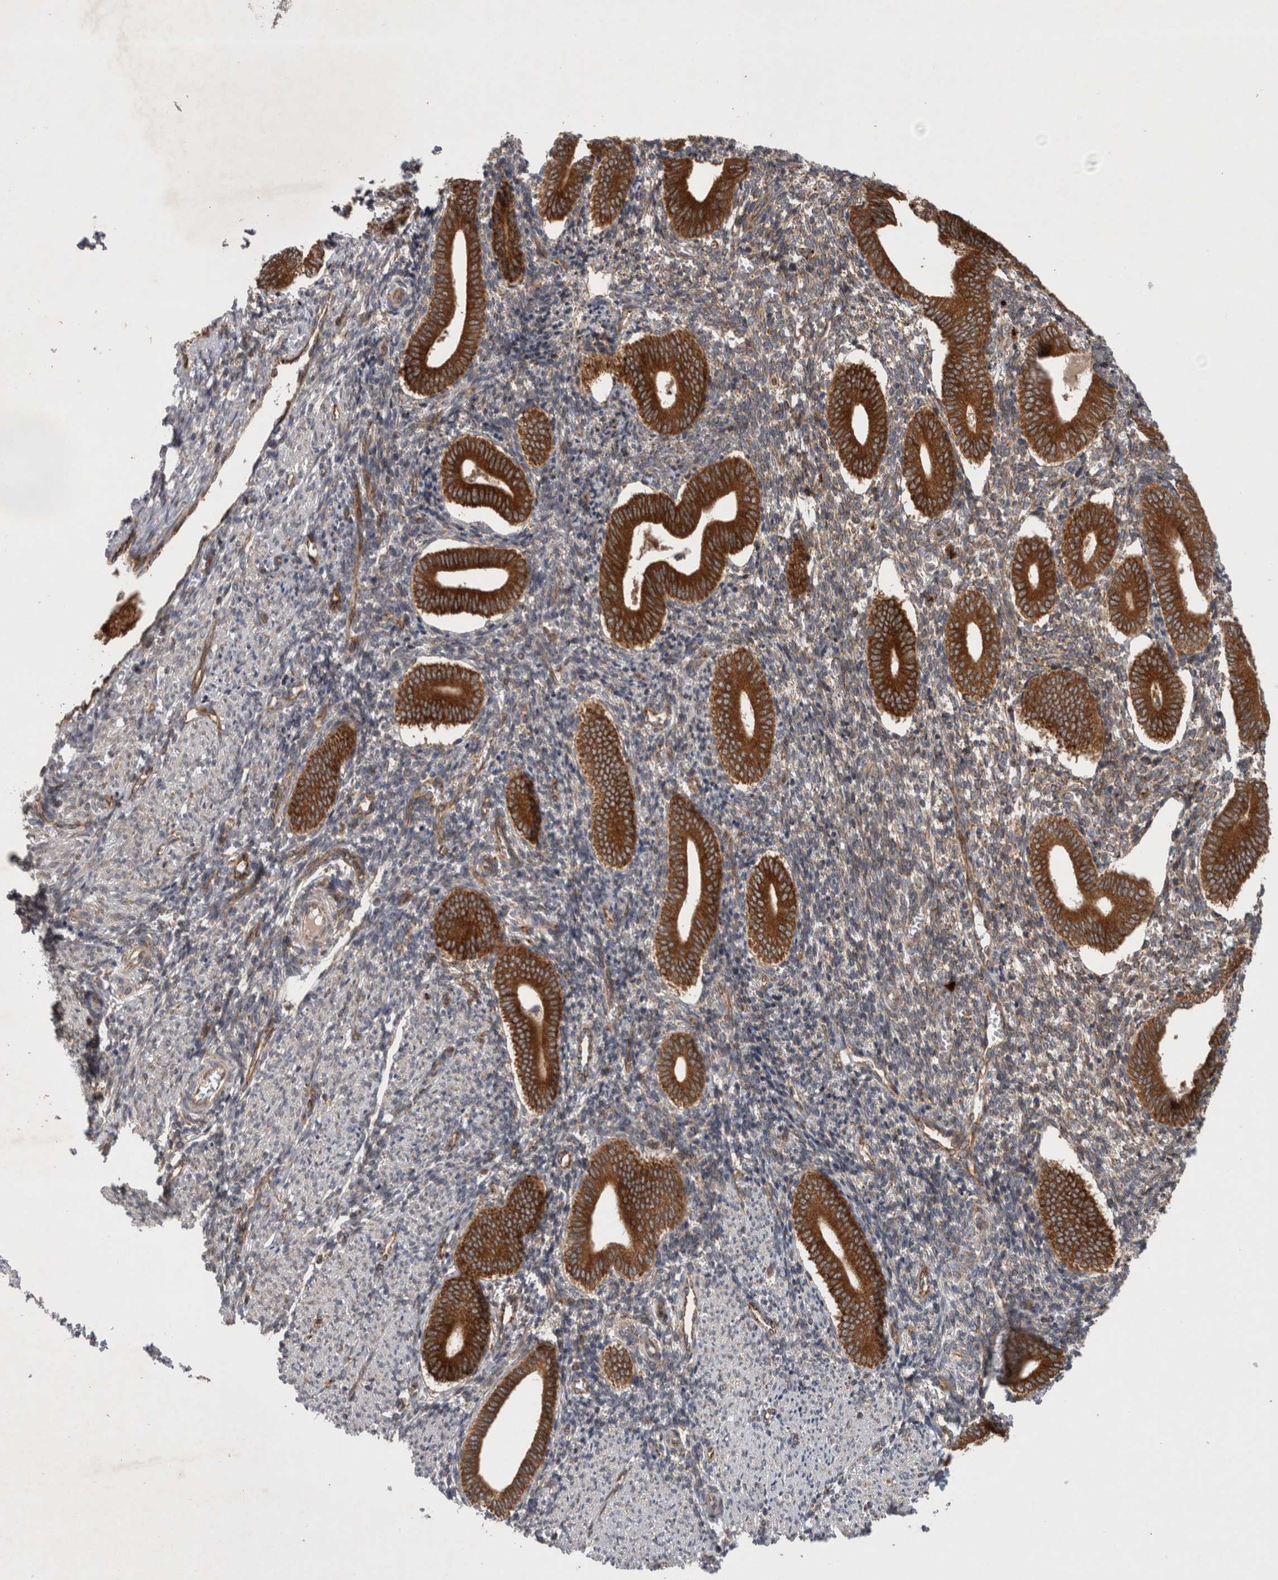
{"staining": {"intensity": "weak", "quantity": "25%-75%", "location": "cytoplasmic/membranous"}, "tissue": "endometrium", "cell_type": "Cells in endometrial stroma", "image_type": "normal", "snomed": [{"axis": "morphology", "description": "Normal tissue, NOS"}, {"axis": "topography", "description": "Uterus"}, {"axis": "topography", "description": "Endometrium"}], "caption": "The micrograph displays a brown stain indicating the presence of a protein in the cytoplasmic/membranous of cells in endometrial stroma in endometrium. (DAB (3,3'-diaminobenzidine) IHC, brown staining for protein, blue staining for nuclei).", "gene": "PDCD2", "patient": {"sex": "female", "age": 33}}